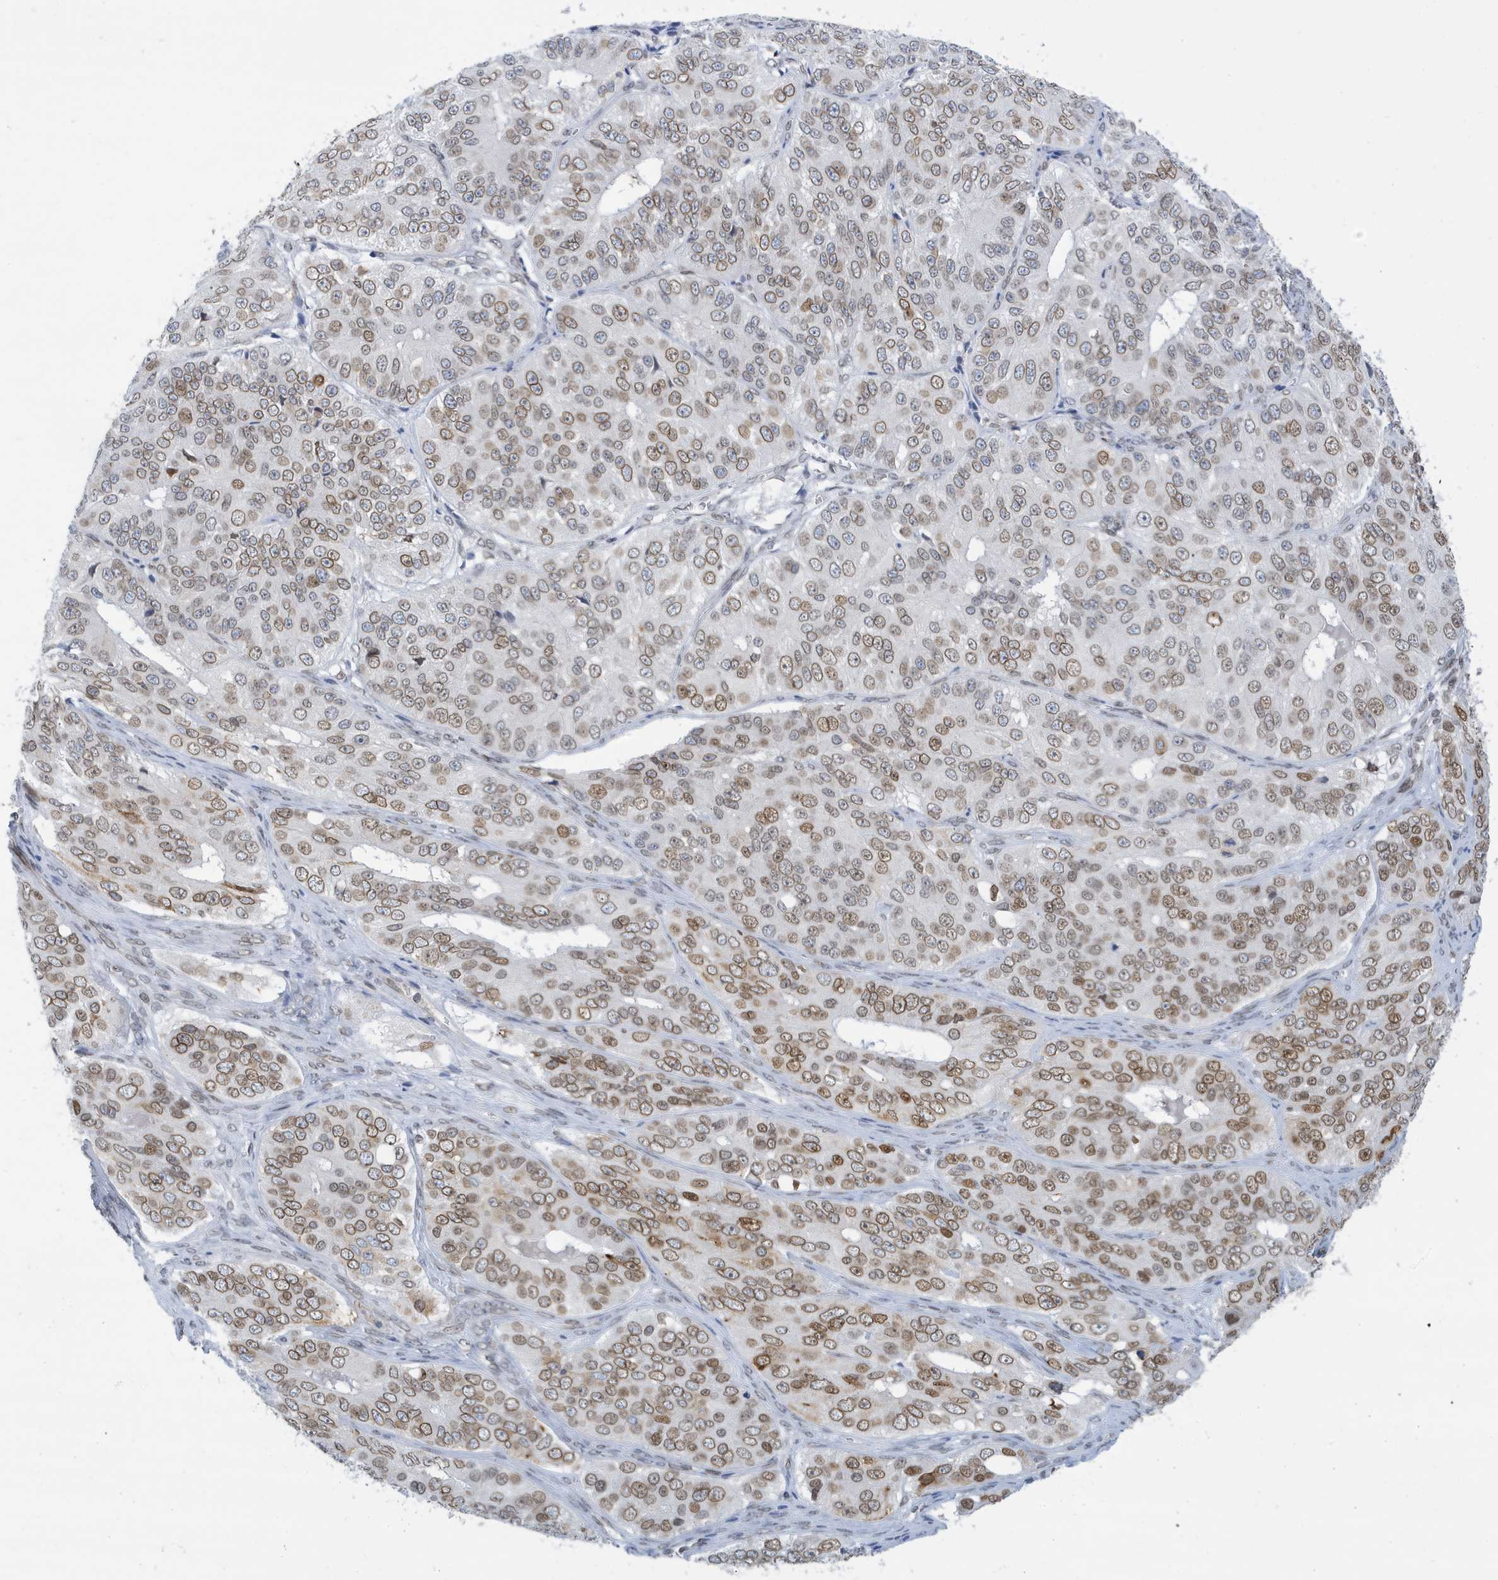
{"staining": {"intensity": "moderate", "quantity": ">75%", "location": "cytoplasmic/membranous,nuclear"}, "tissue": "ovarian cancer", "cell_type": "Tumor cells", "image_type": "cancer", "snomed": [{"axis": "morphology", "description": "Carcinoma, endometroid"}, {"axis": "topography", "description": "Ovary"}], "caption": "Endometroid carcinoma (ovarian) stained with immunohistochemistry (IHC) reveals moderate cytoplasmic/membranous and nuclear positivity in about >75% of tumor cells.", "gene": "PCYT1A", "patient": {"sex": "female", "age": 51}}